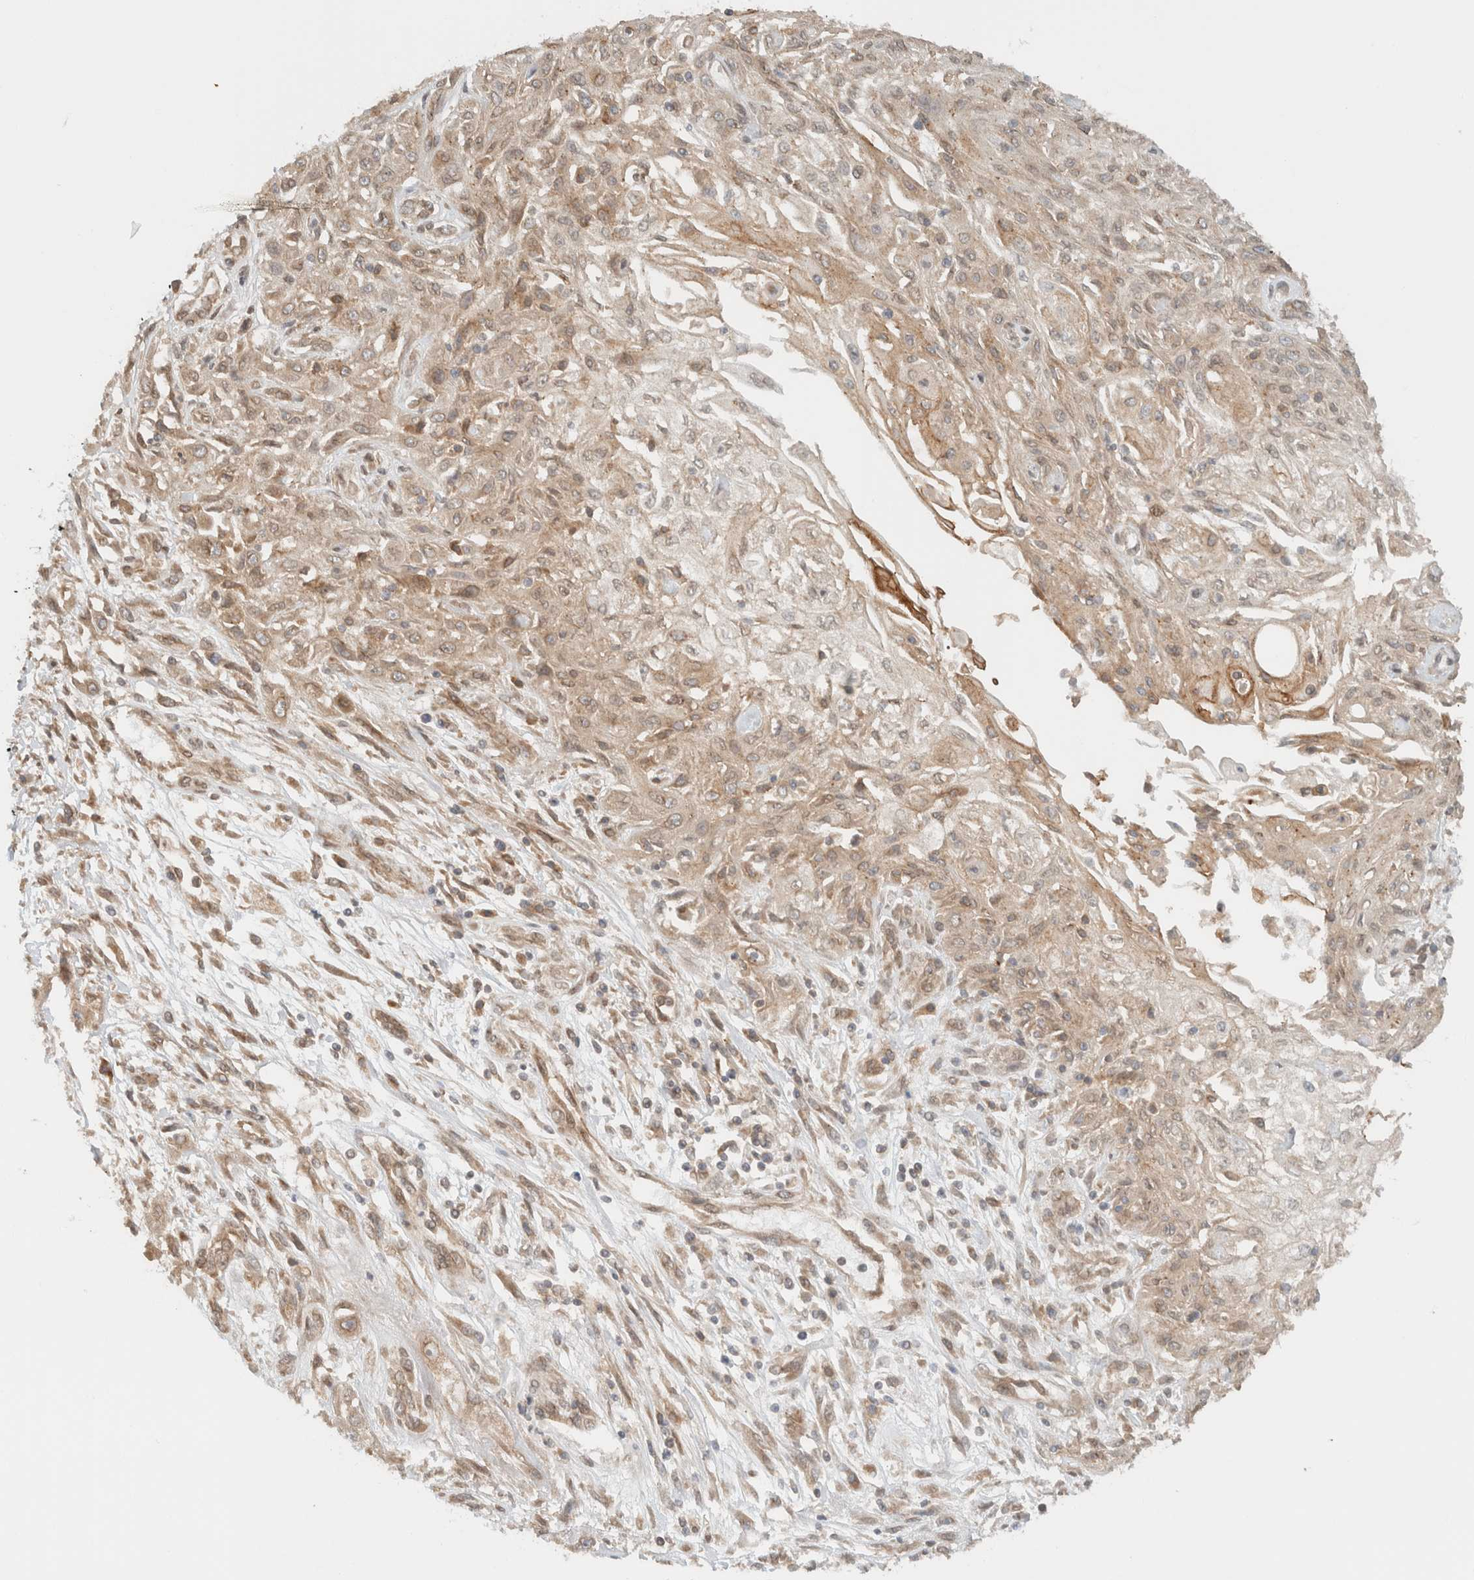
{"staining": {"intensity": "weak", "quantity": ">75%", "location": "cytoplasmic/membranous"}, "tissue": "skin cancer", "cell_type": "Tumor cells", "image_type": "cancer", "snomed": [{"axis": "morphology", "description": "Squamous cell carcinoma, NOS"}, {"axis": "morphology", "description": "Squamous cell carcinoma, metastatic, NOS"}, {"axis": "topography", "description": "Skin"}, {"axis": "topography", "description": "Lymph node"}], "caption": "Protein staining demonstrates weak cytoplasmic/membranous staining in approximately >75% of tumor cells in skin cancer. Using DAB (brown) and hematoxylin (blue) stains, captured at high magnification using brightfield microscopy.", "gene": "ARFGEF2", "patient": {"sex": "male", "age": 75}}